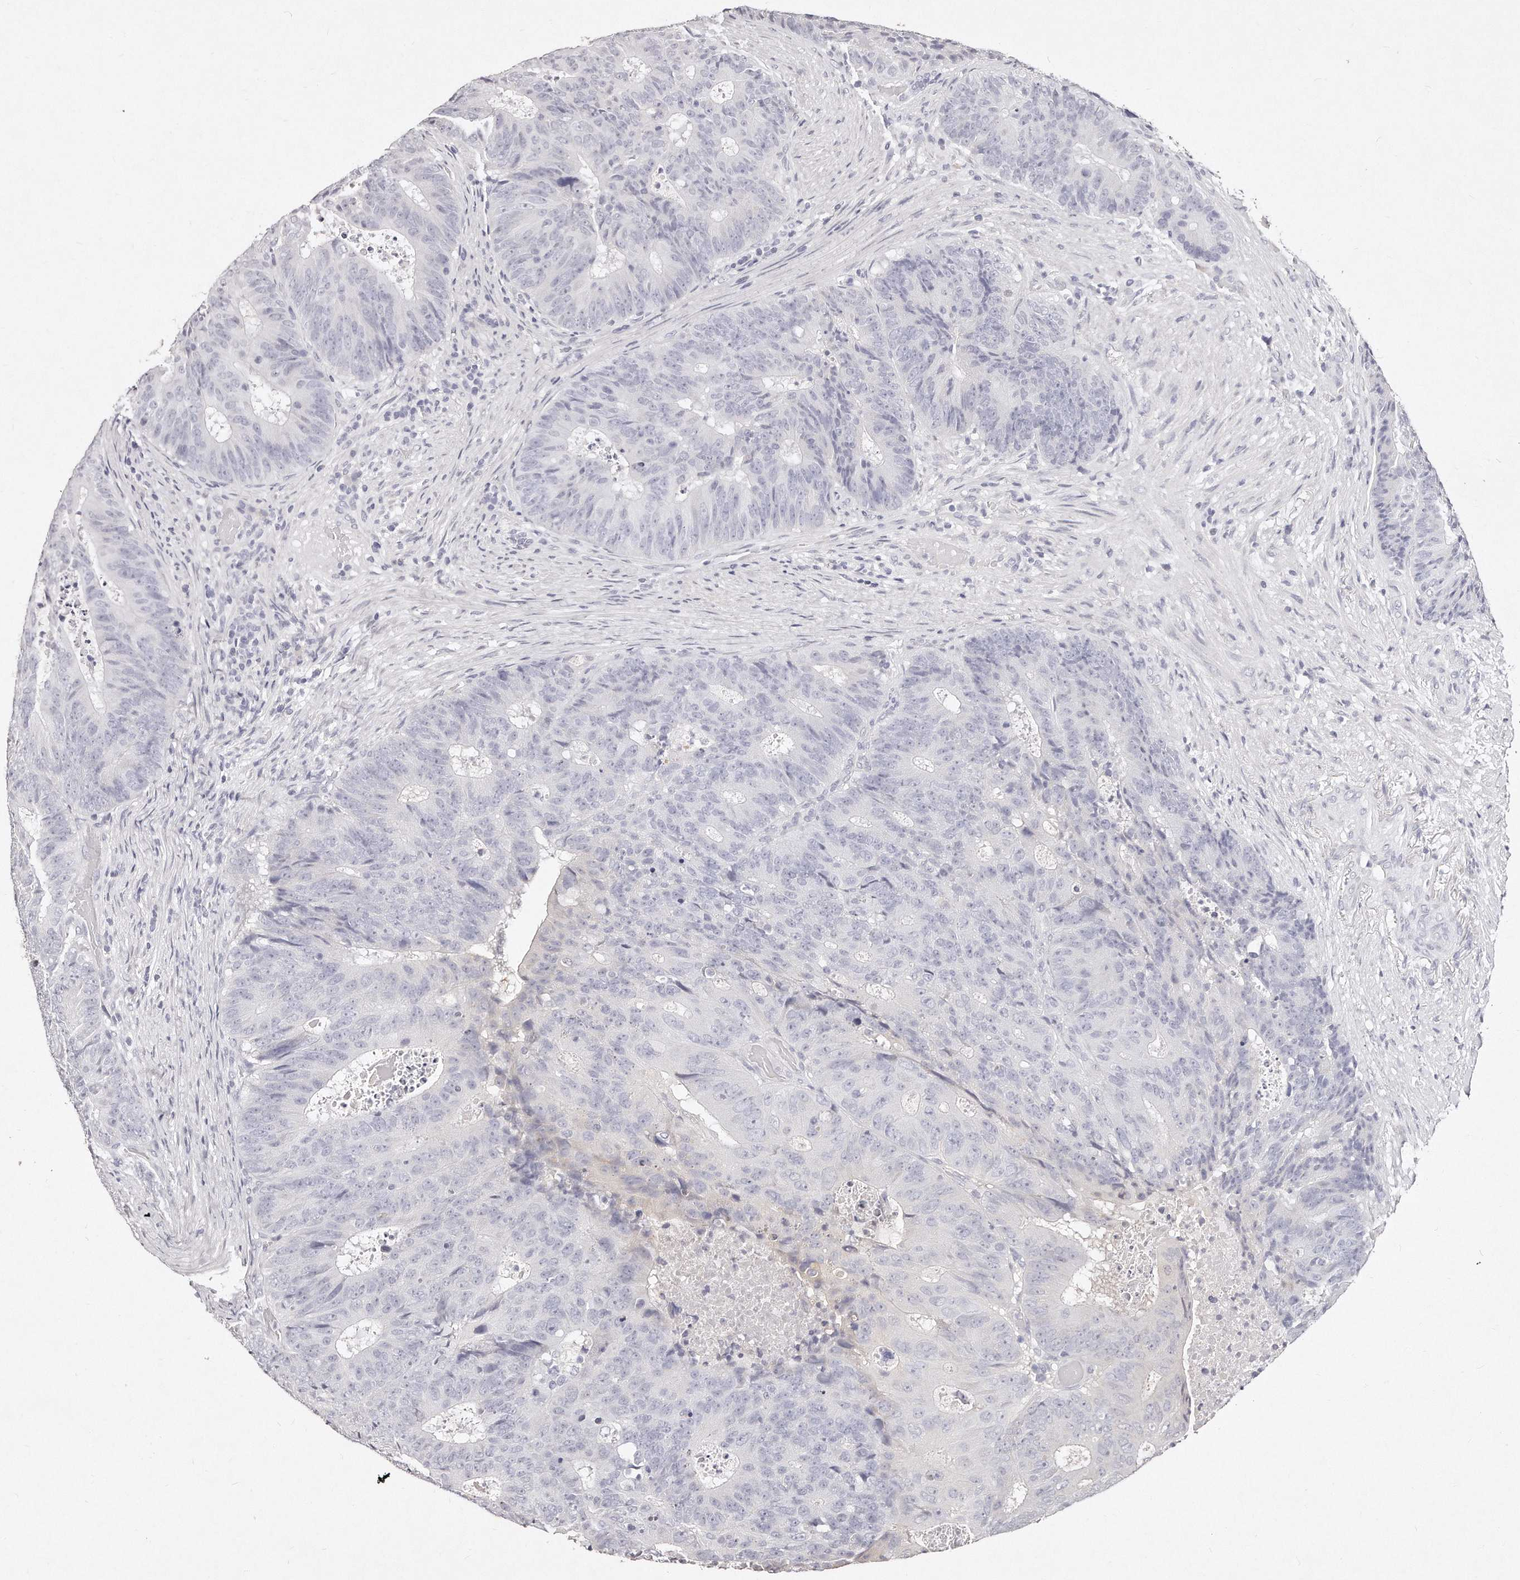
{"staining": {"intensity": "negative", "quantity": "none", "location": "none"}, "tissue": "colorectal cancer", "cell_type": "Tumor cells", "image_type": "cancer", "snomed": [{"axis": "morphology", "description": "Adenocarcinoma, NOS"}, {"axis": "topography", "description": "Colon"}], "caption": "Protein analysis of colorectal adenocarcinoma exhibits no significant positivity in tumor cells.", "gene": "GDA", "patient": {"sex": "male", "age": 87}}